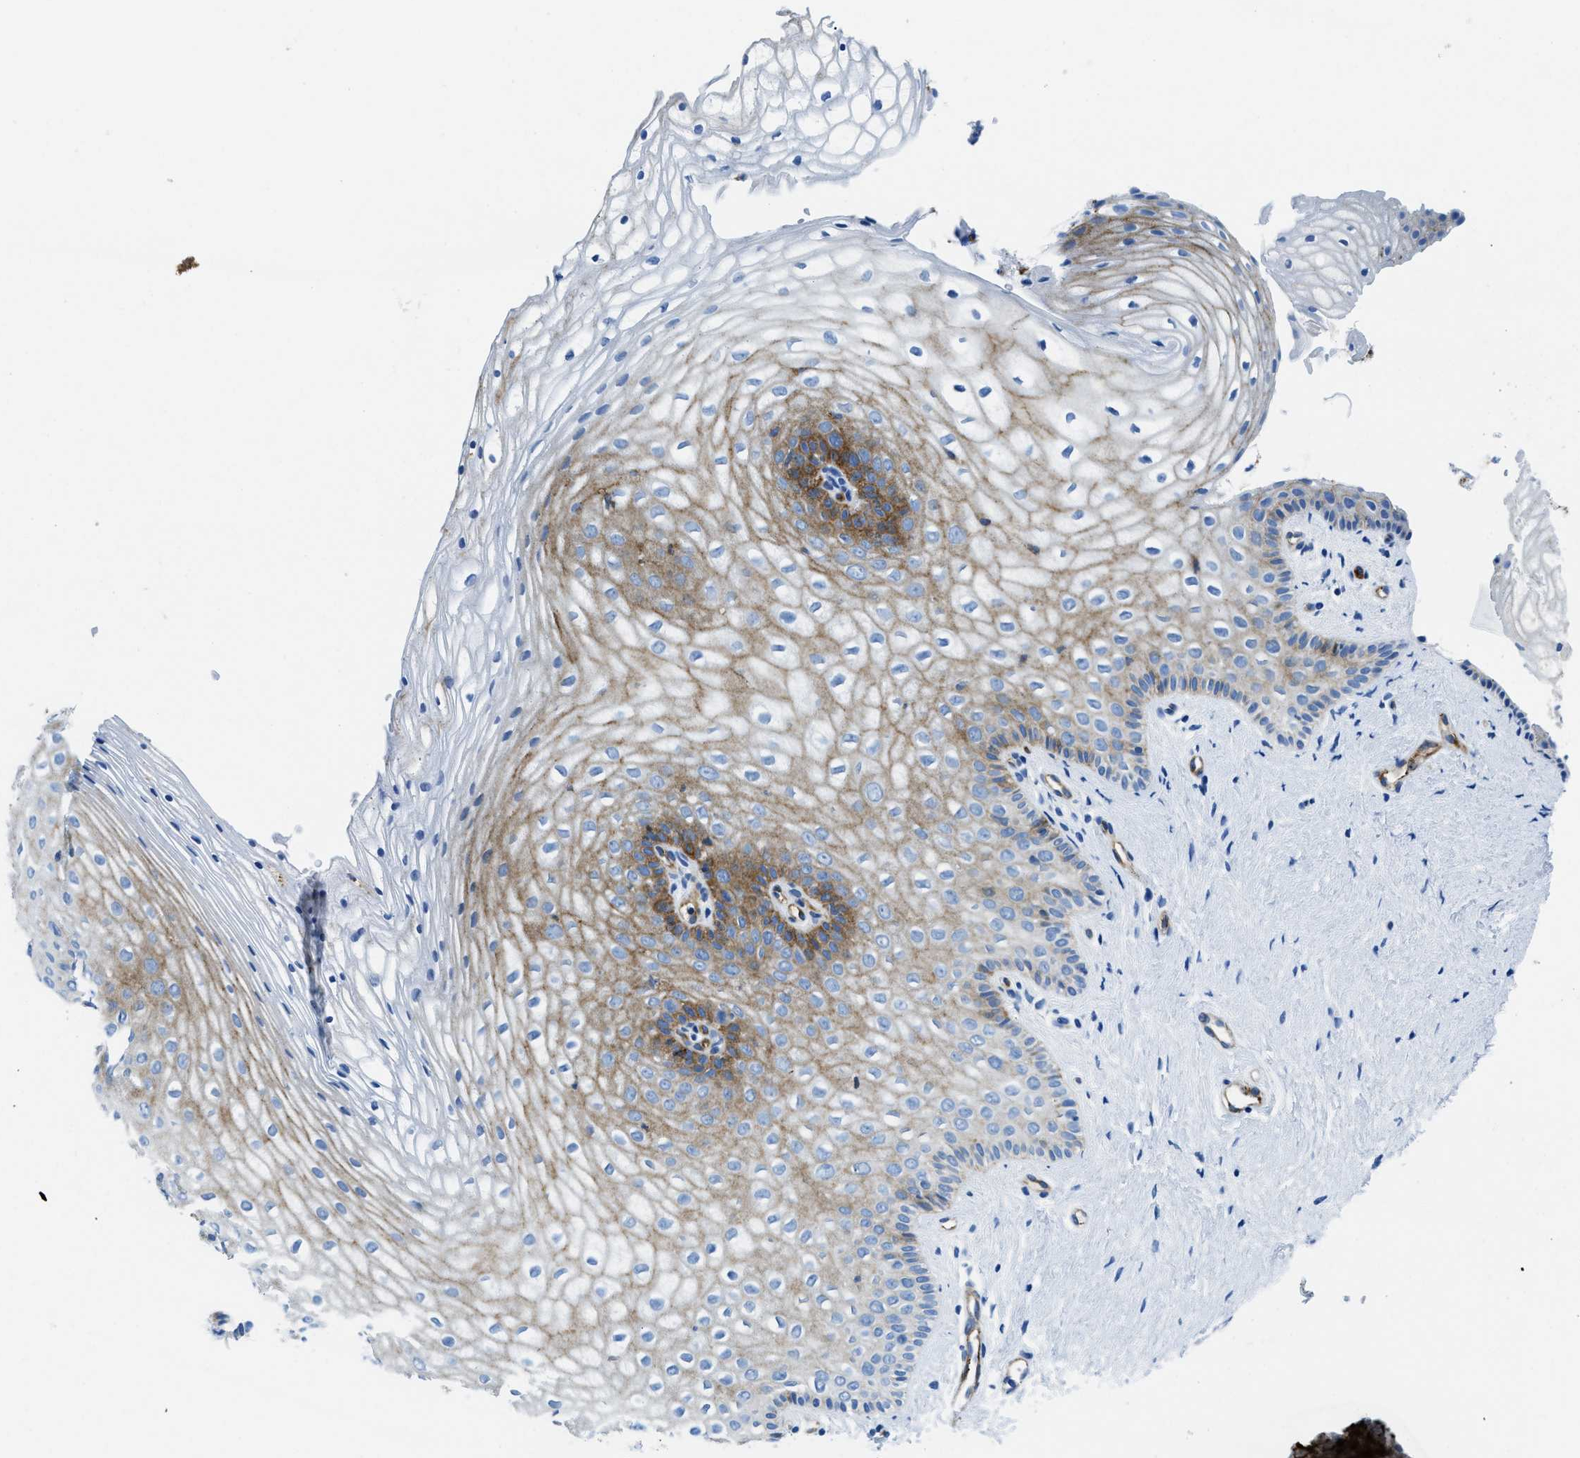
{"staining": {"intensity": "moderate", "quantity": "<25%", "location": "cytoplasmic/membranous"}, "tissue": "vagina", "cell_type": "Squamous epithelial cells", "image_type": "normal", "snomed": [{"axis": "morphology", "description": "Normal tissue, NOS"}, {"axis": "topography", "description": "Vagina"}], "caption": "Brown immunohistochemical staining in unremarkable human vagina displays moderate cytoplasmic/membranous staining in approximately <25% of squamous epithelial cells. (DAB = brown stain, brightfield microscopy at high magnification).", "gene": "CUTA", "patient": {"sex": "female", "age": 32}}